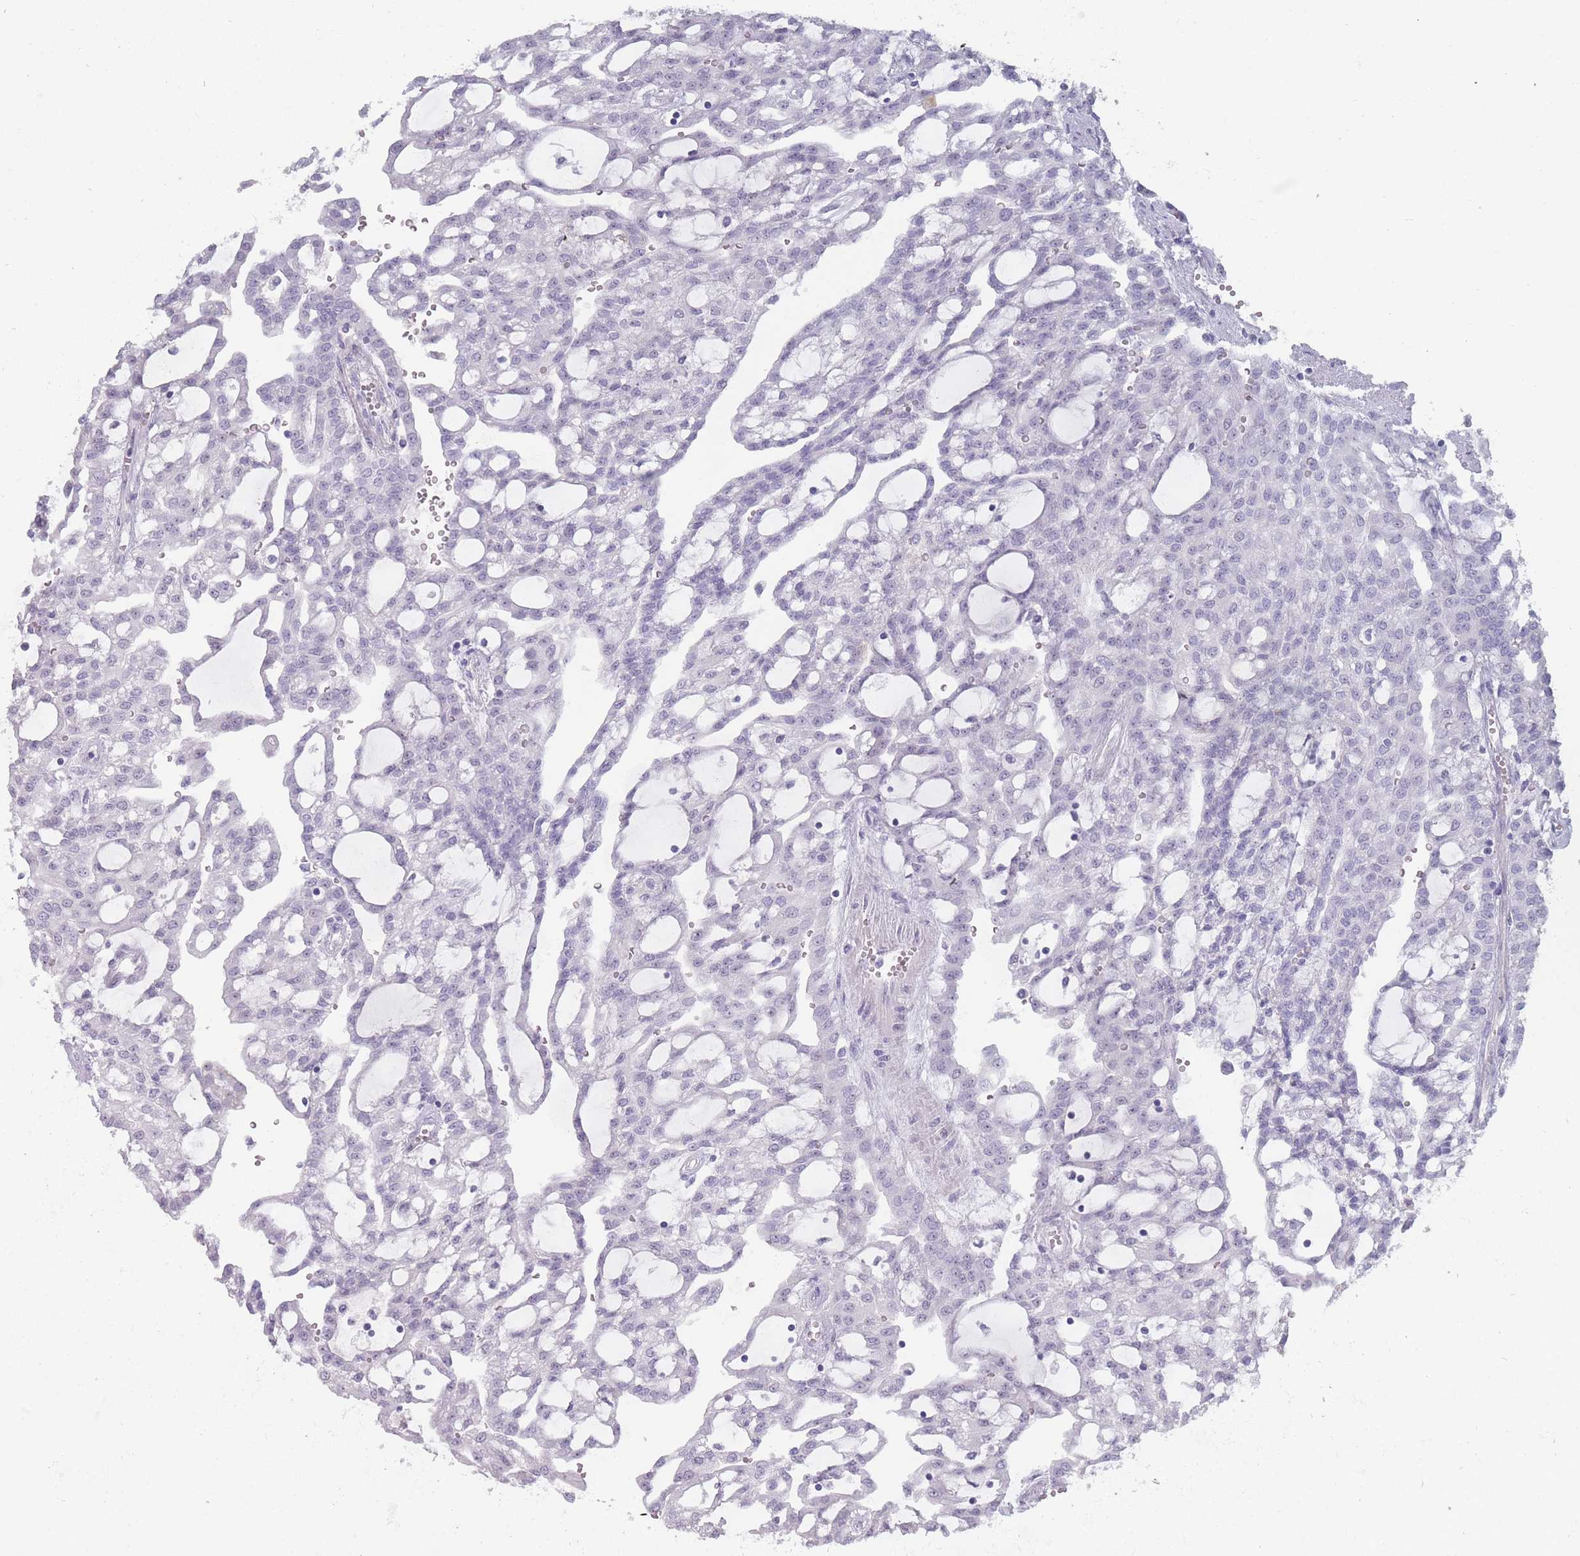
{"staining": {"intensity": "negative", "quantity": "none", "location": "none"}, "tissue": "renal cancer", "cell_type": "Tumor cells", "image_type": "cancer", "snomed": [{"axis": "morphology", "description": "Adenocarcinoma, NOS"}, {"axis": "topography", "description": "Kidney"}], "caption": "A histopathology image of renal cancer stained for a protein displays no brown staining in tumor cells. (Brightfield microscopy of DAB (3,3'-diaminobenzidine) immunohistochemistry at high magnification).", "gene": "ROS1", "patient": {"sex": "male", "age": 63}}